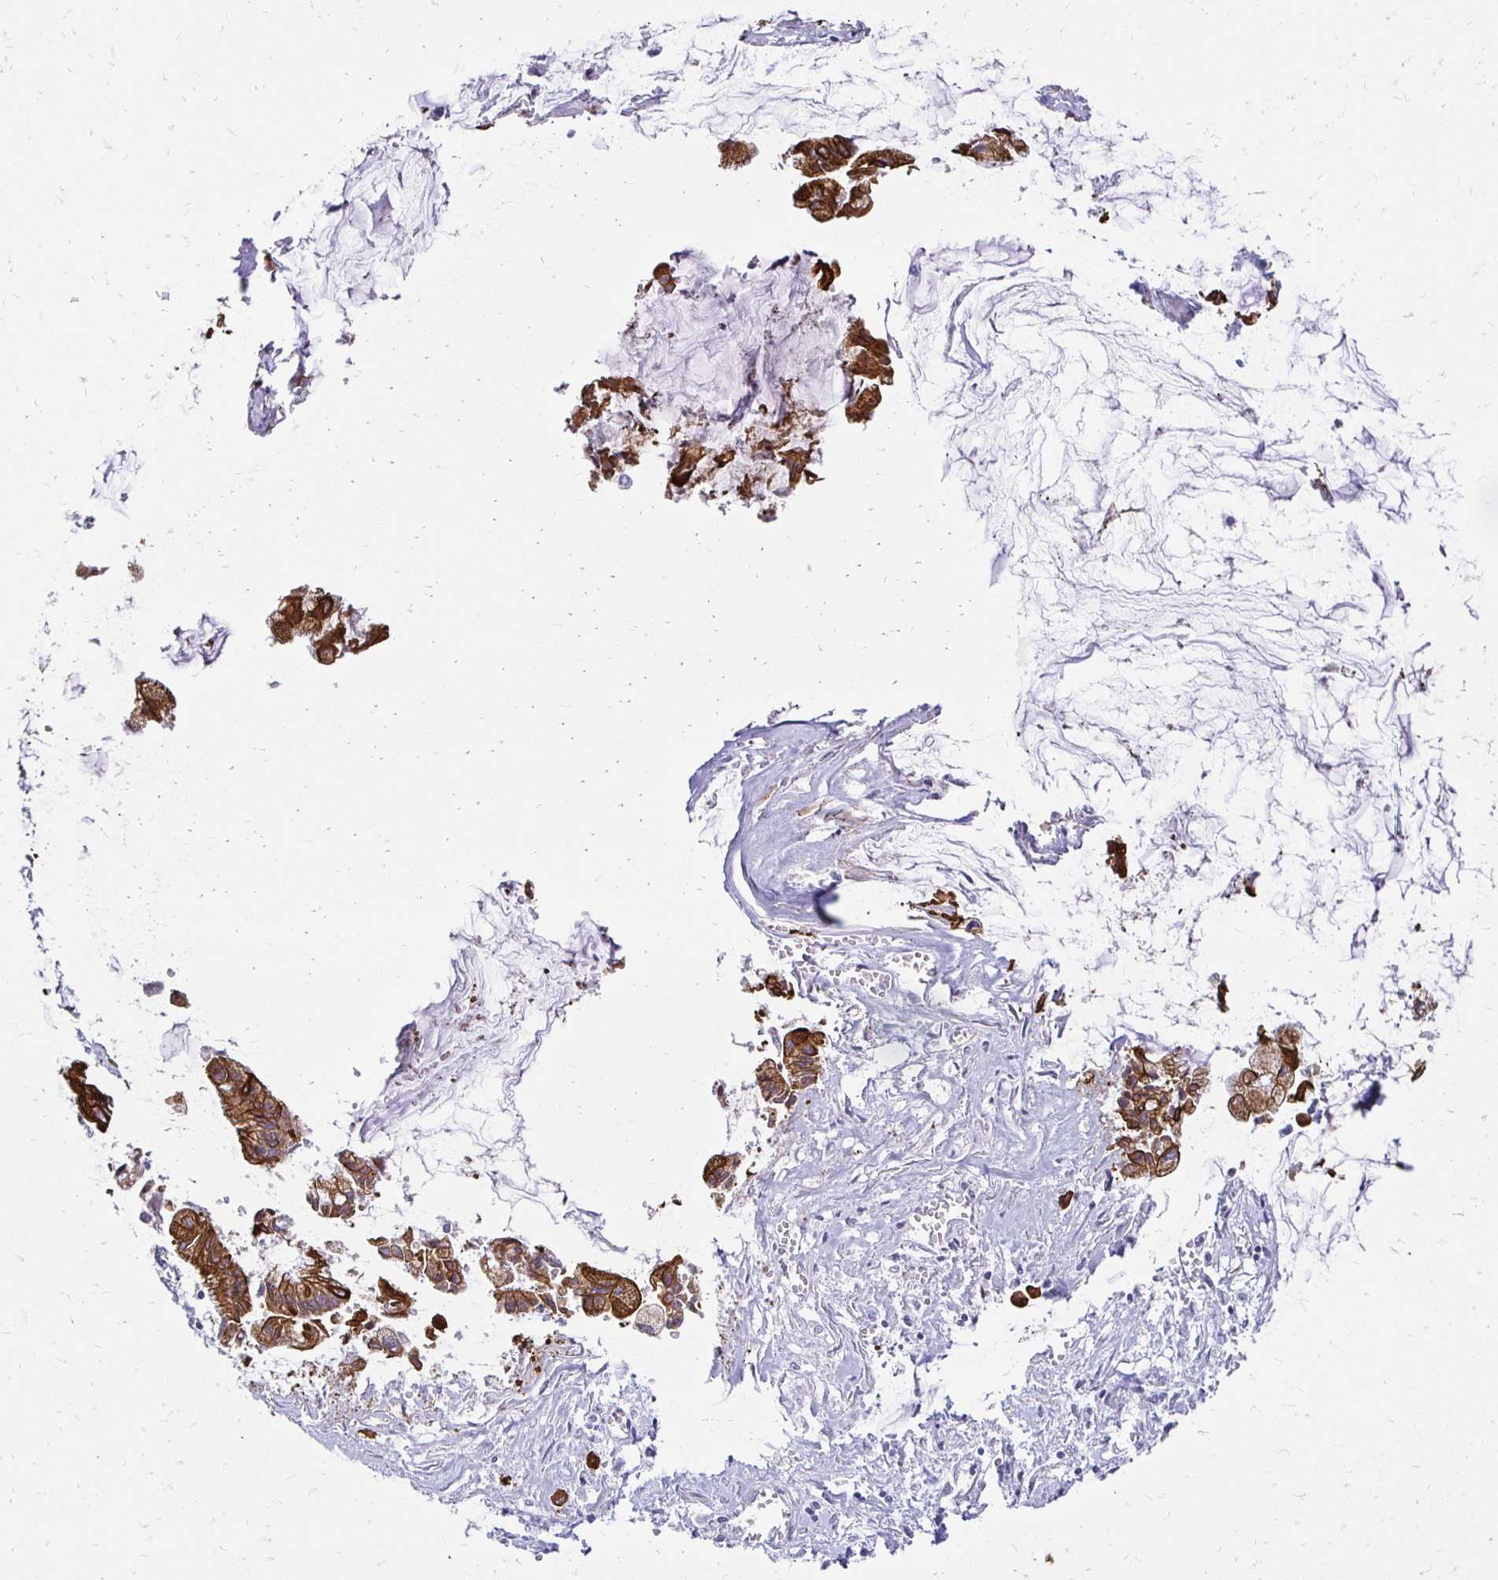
{"staining": {"intensity": "strong", "quantity": ">75%", "location": "cytoplasmic/membranous"}, "tissue": "ovarian cancer", "cell_type": "Tumor cells", "image_type": "cancer", "snomed": [{"axis": "morphology", "description": "Cystadenocarcinoma, mucinous, NOS"}, {"axis": "topography", "description": "Ovary"}], "caption": "This histopathology image displays mucinous cystadenocarcinoma (ovarian) stained with immunohistochemistry to label a protein in brown. The cytoplasmic/membranous of tumor cells show strong positivity for the protein. Nuclei are counter-stained blue.", "gene": "C1QTNF2", "patient": {"sex": "female", "age": 90}}